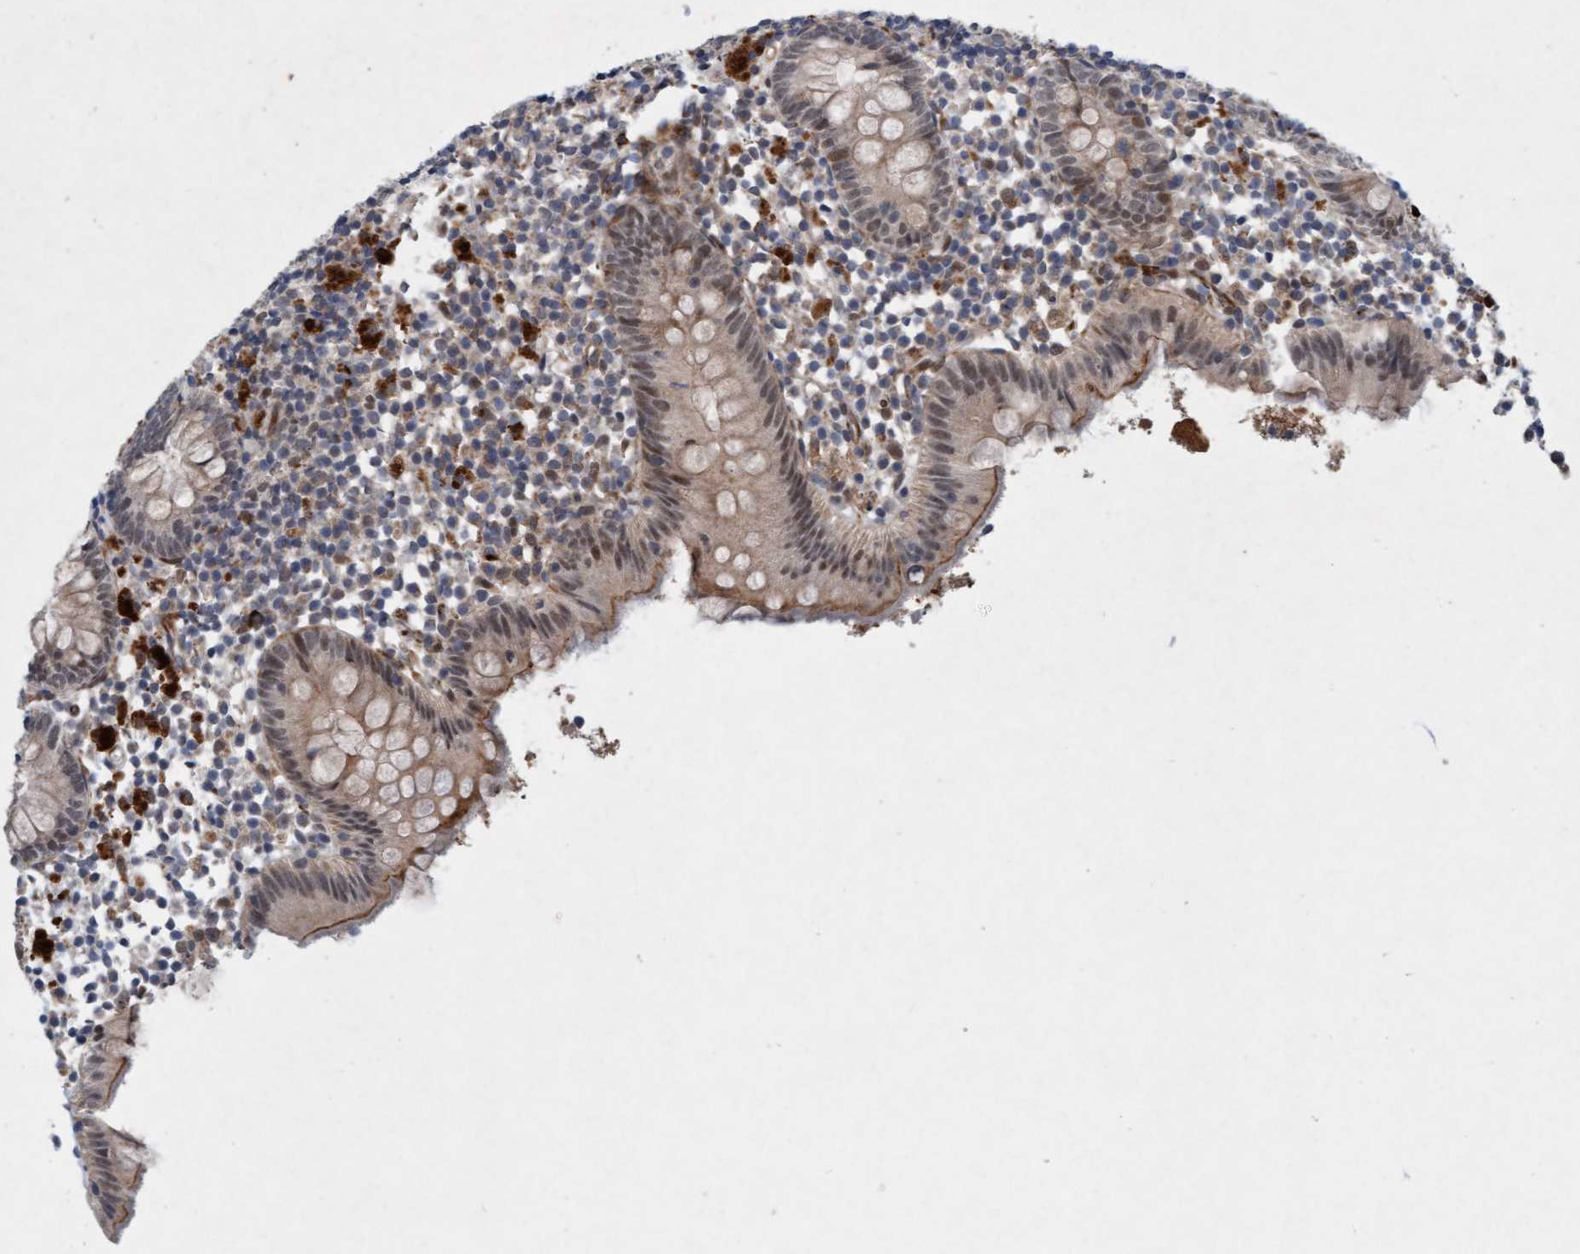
{"staining": {"intensity": "weak", "quantity": ">75%", "location": "cytoplasmic/membranous,nuclear"}, "tissue": "appendix", "cell_type": "Glandular cells", "image_type": "normal", "snomed": [{"axis": "morphology", "description": "Normal tissue, NOS"}, {"axis": "topography", "description": "Appendix"}], "caption": "Protein expression analysis of benign appendix shows weak cytoplasmic/membranous,nuclear staining in approximately >75% of glandular cells. (DAB (3,3'-diaminobenzidine) IHC, brown staining for protein, blue staining for nuclei).", "gene": "TMEM70", "patient": {"sex": "female", "age": 20}}